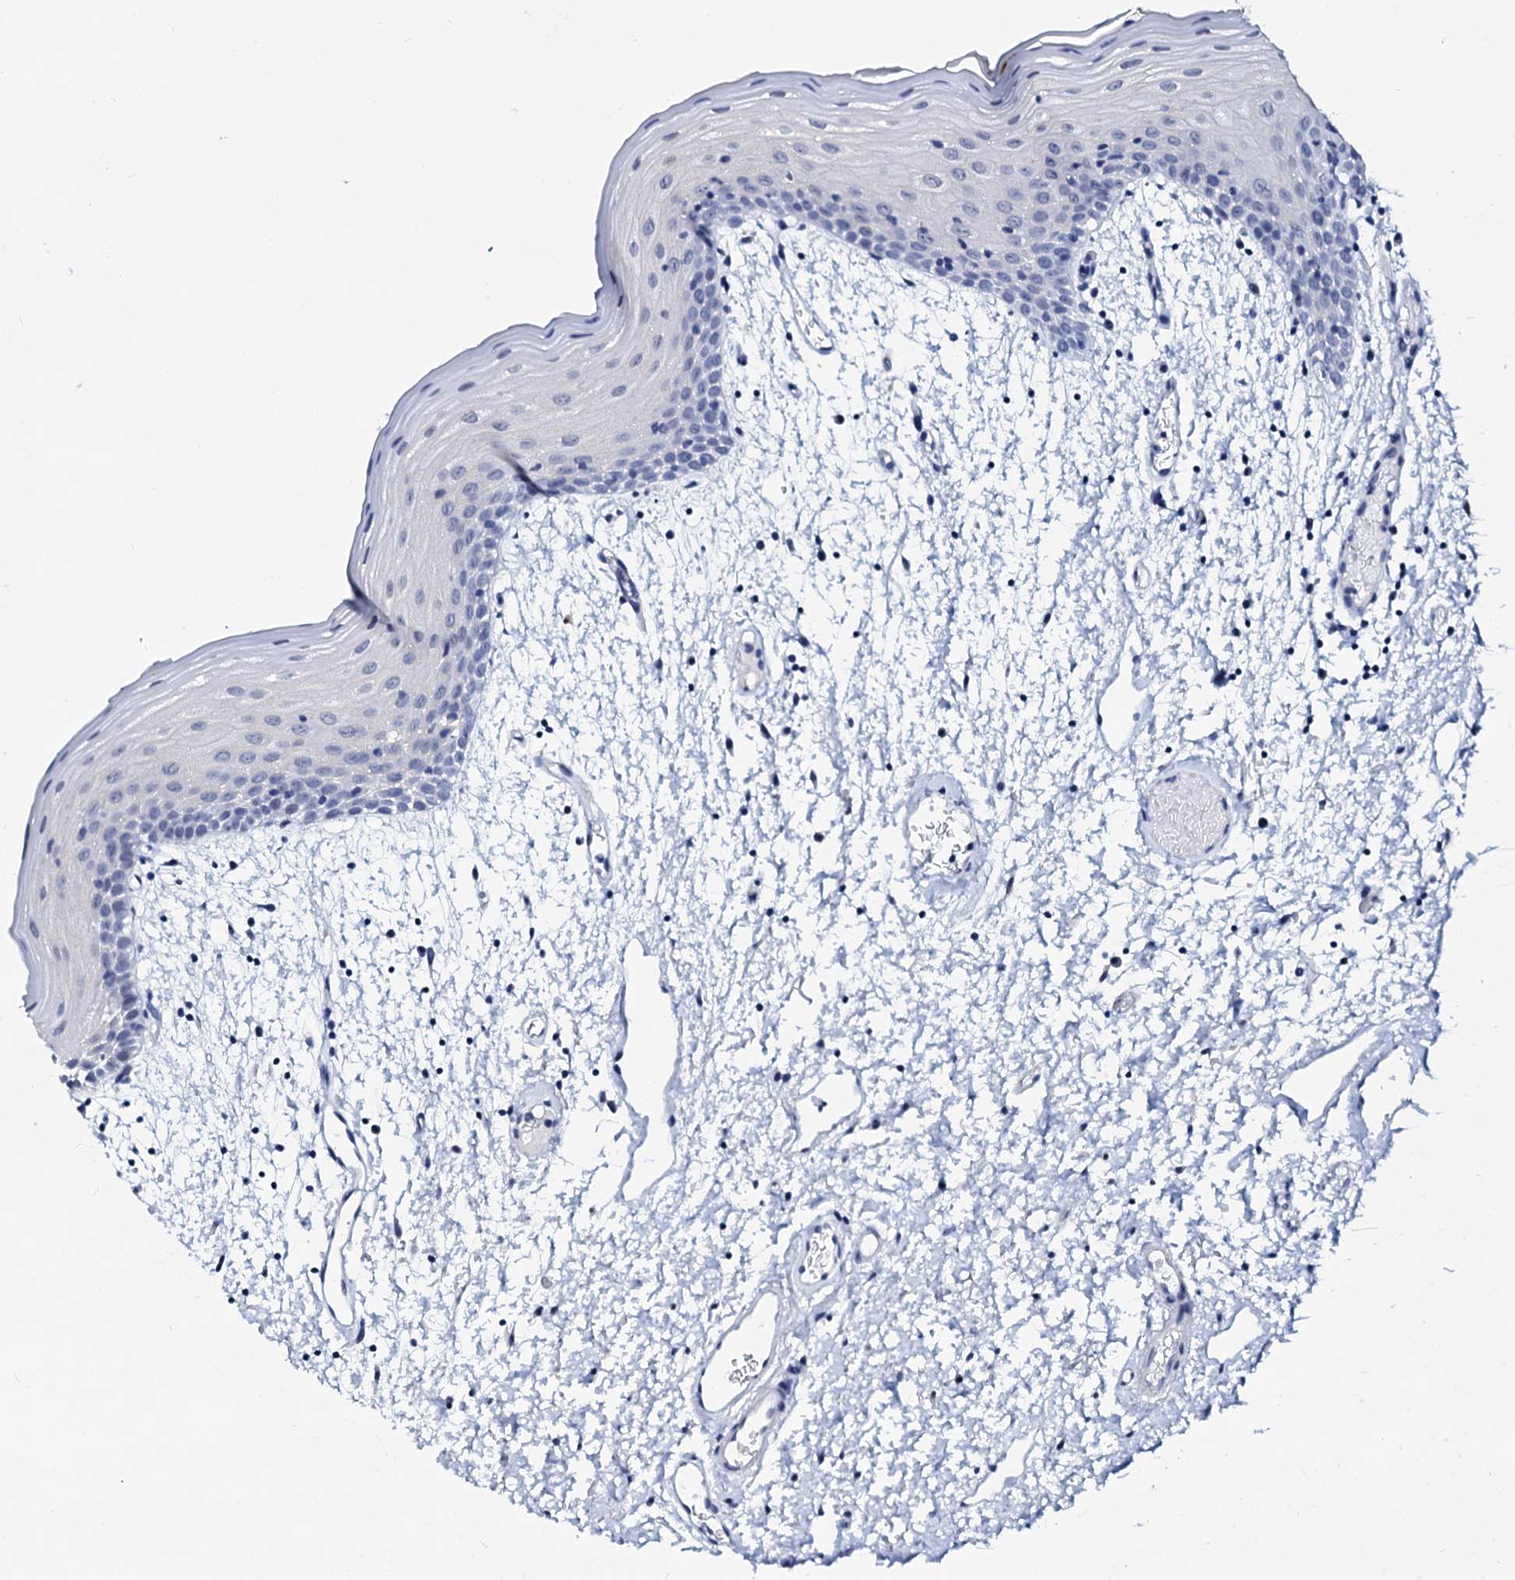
{"staining": {"intensity": "negative", "quantity": "none", "location": "none"}, "tissue": "oral mucosa", "cell_type": "Squamous epithelial cells", "image_type": "normal", "snomed": [{"axis": "morphology", "description": "Normal tissue, NOS"}, {"axis": "topography", "description": "Skeletal muscle"}, {"axis": "topography", "description": "Oral tissue"}, {"axis": "topography", "description": "Salivary gland"}, {"axis": "topography", "description": "Peripheral nerve tissue"}], "caption": "This is an immunohistochemistry (IHC) micrograph of unremarkable oral mucosa. There is no positivity in squamous epithelial cells.", "gene": "SPATA19", "patient": {"sex": "male", "age": 54}}